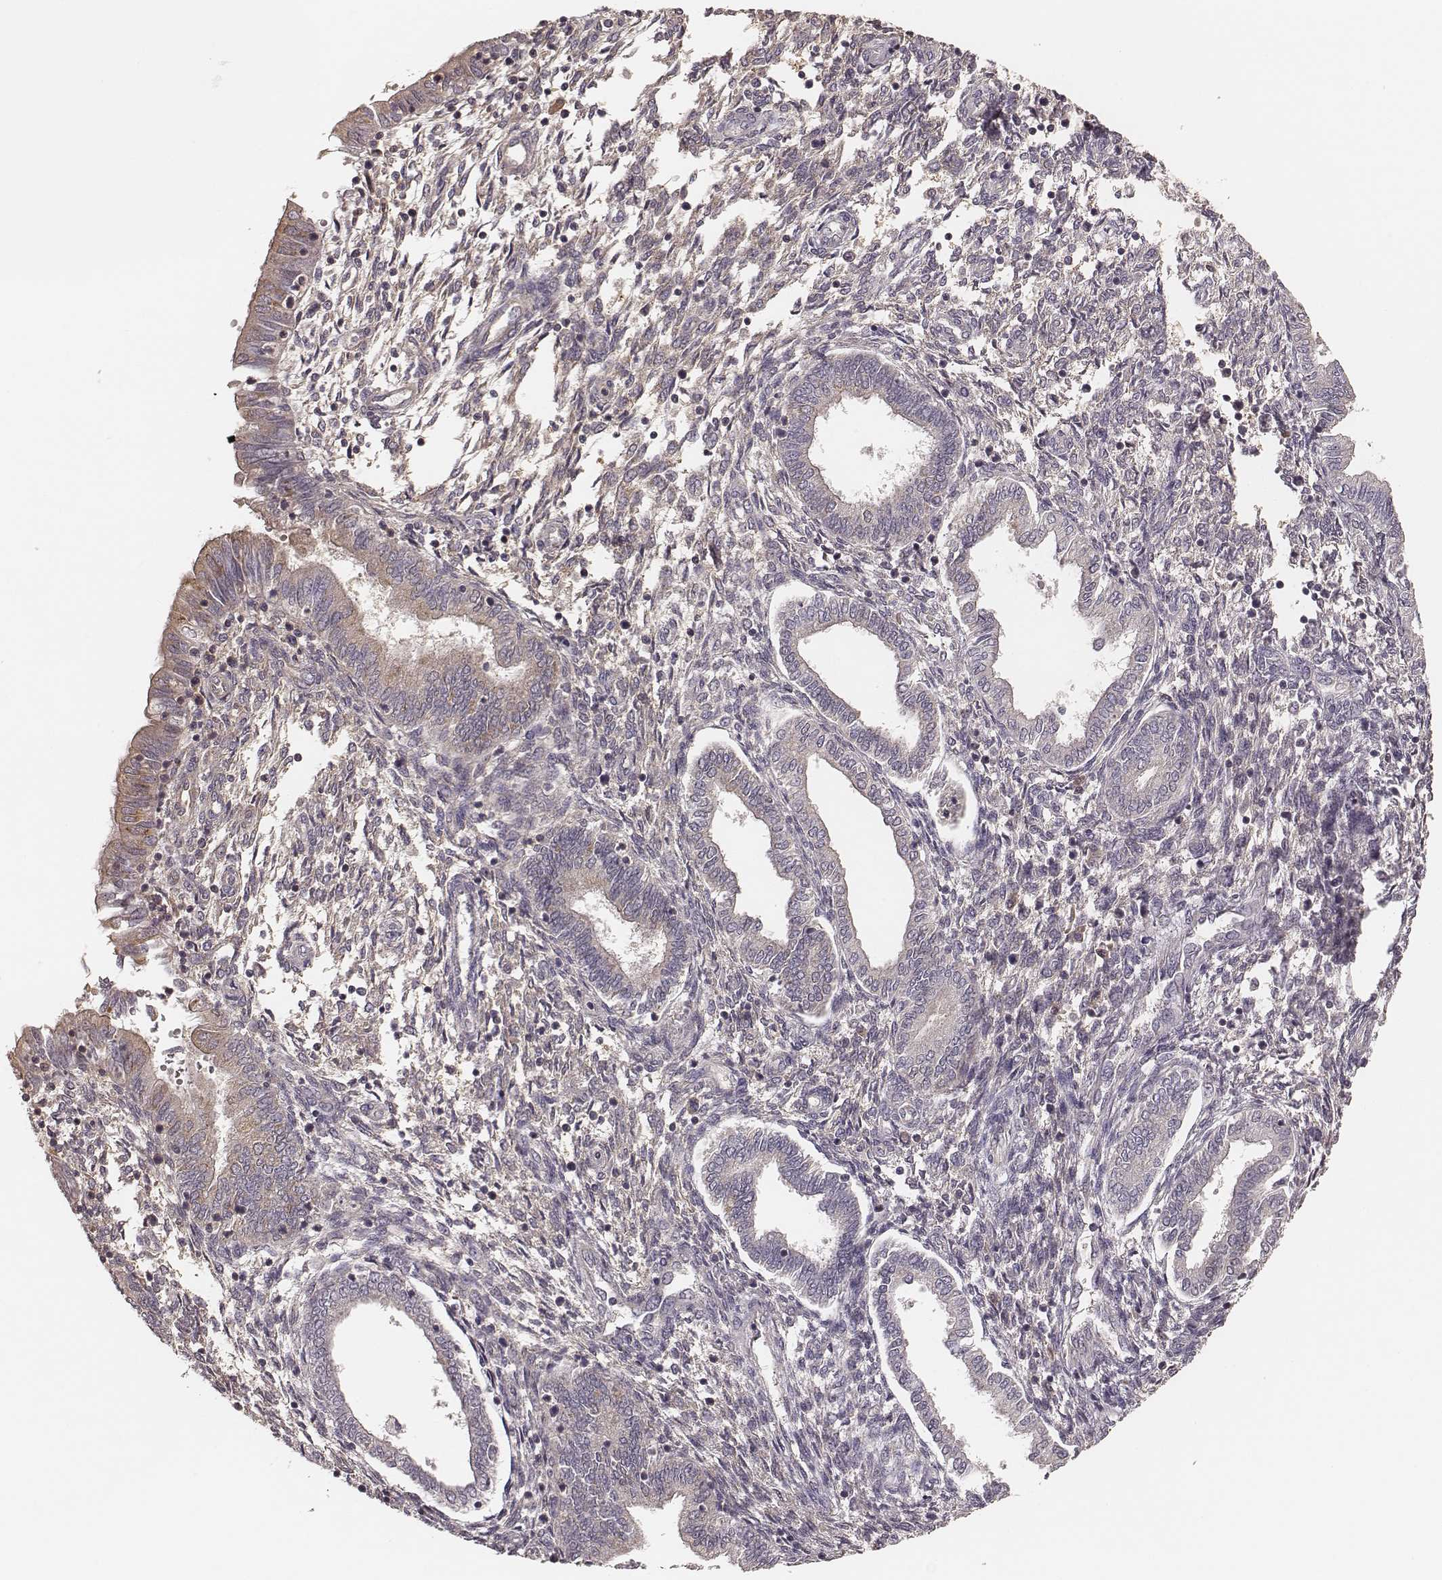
{"staining": {"intensity": "negative", "quantity": "none", "location": "none"}, "tissue": "endometrium", "cell_type": "Cells in endometrial stroma", "image_type": "normal", "snomed": [{"axis": "morphology", "description": "Normal tissue, NOS"}, {"axis": "topography", "description": "Endometrium"}], "caption": "IHC micrograph of normal endometrium stained for a protein (brown), which exhibits no positivity in cells in endometrial stroma.", "gene": "CARS1", "patient": {"sex": "female", "age": 42}}